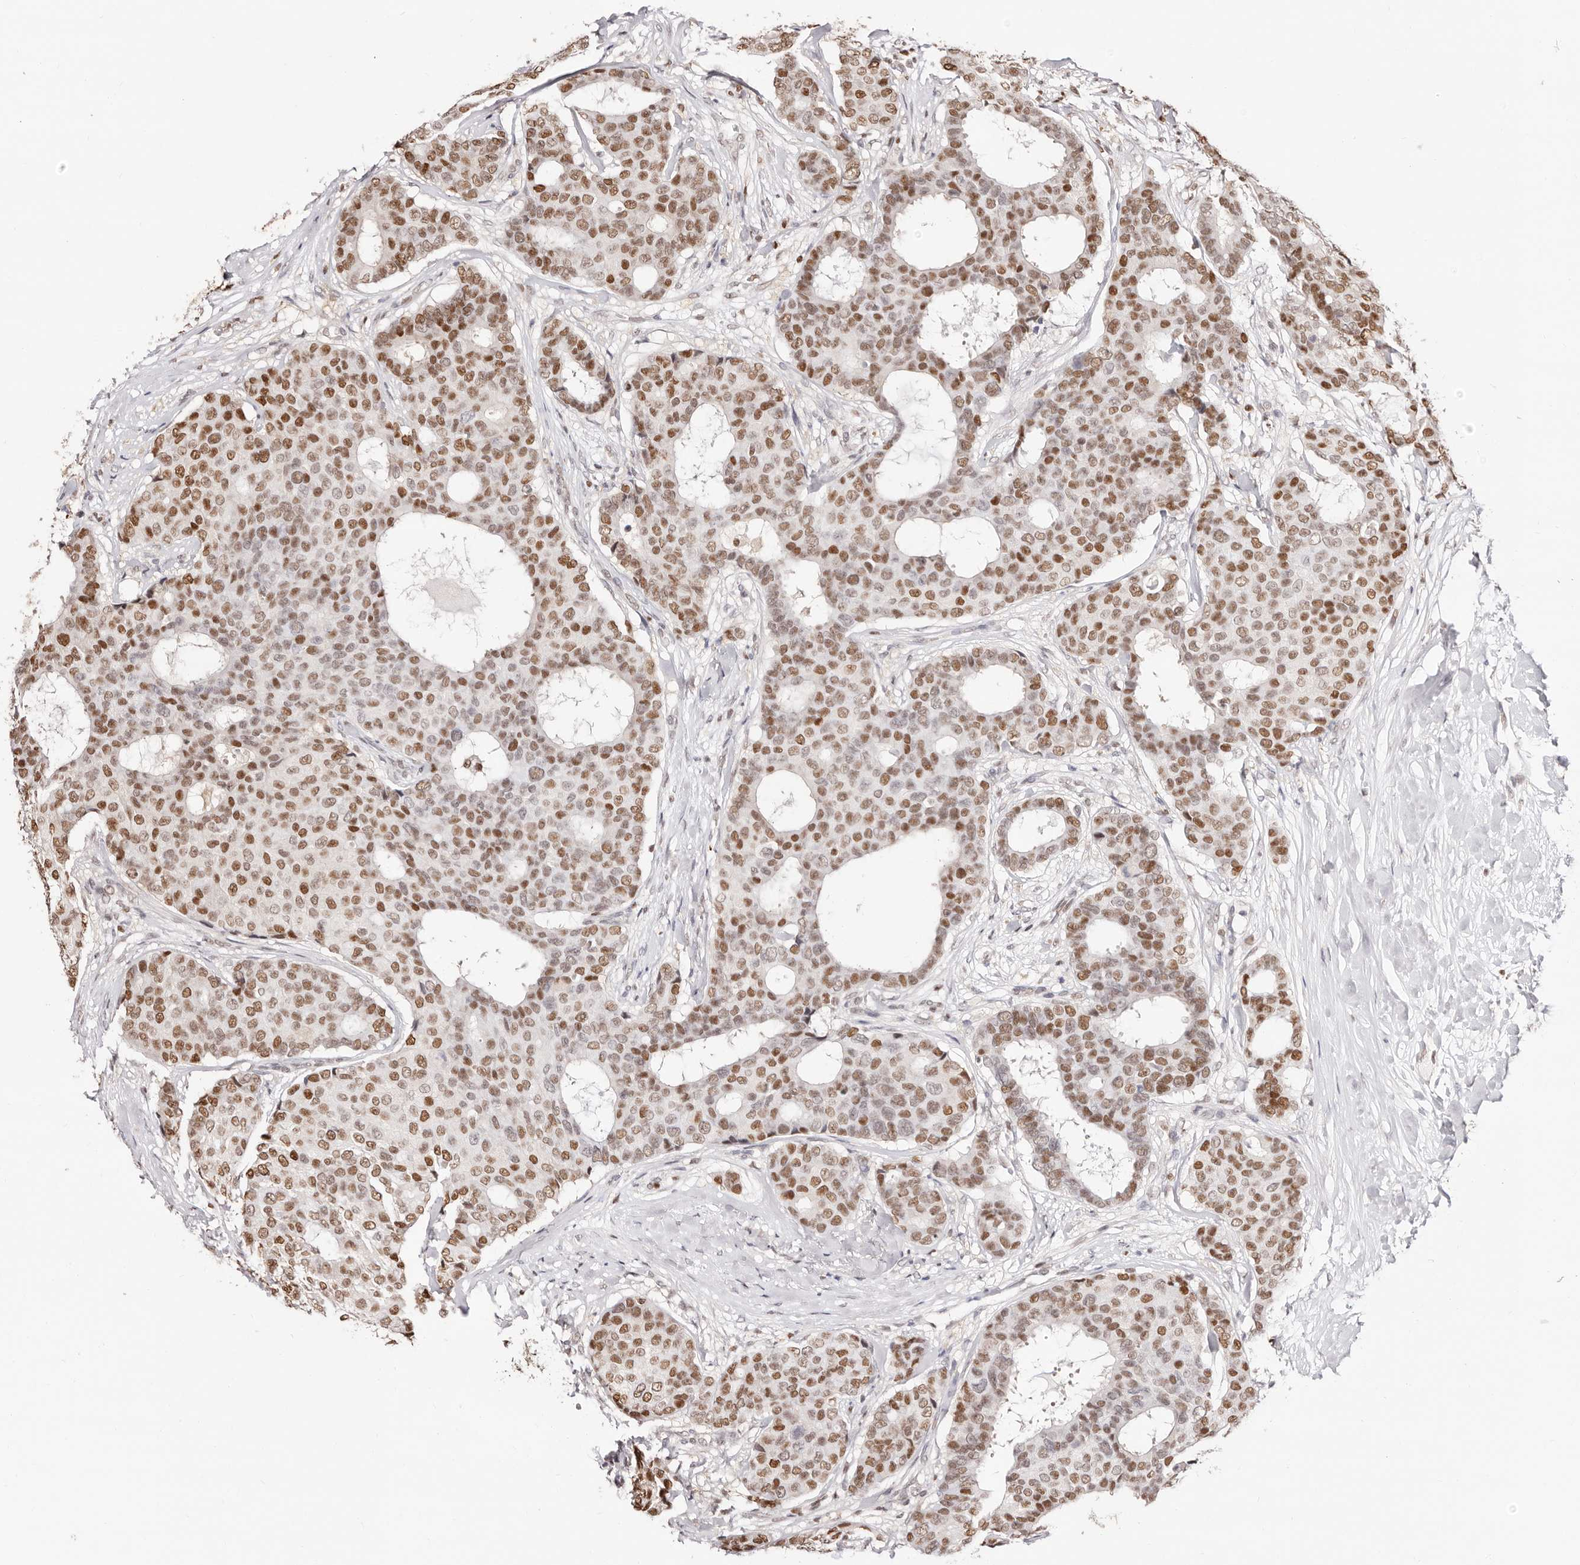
{"staining": {"intensity": "moderate", "quantity": ">75%", "location": "nuclear"}, "tissue": "breast cancer", "cell_type": "Tumor cells", "image_type": "cancer", "snomed": [{"axis": "morphology", "description": "Duct carcinoma"}, {"axis": "topography", "description": "Breast"}], "caption": "Immunohistochemical staining of human breast infiltrating ductal carcinoma exhibits medium levels of moderate nuclear protein expression in about >75% of tumor cells.", "gene": "TKT", "patient": {"sex": "female", "age": 75}}